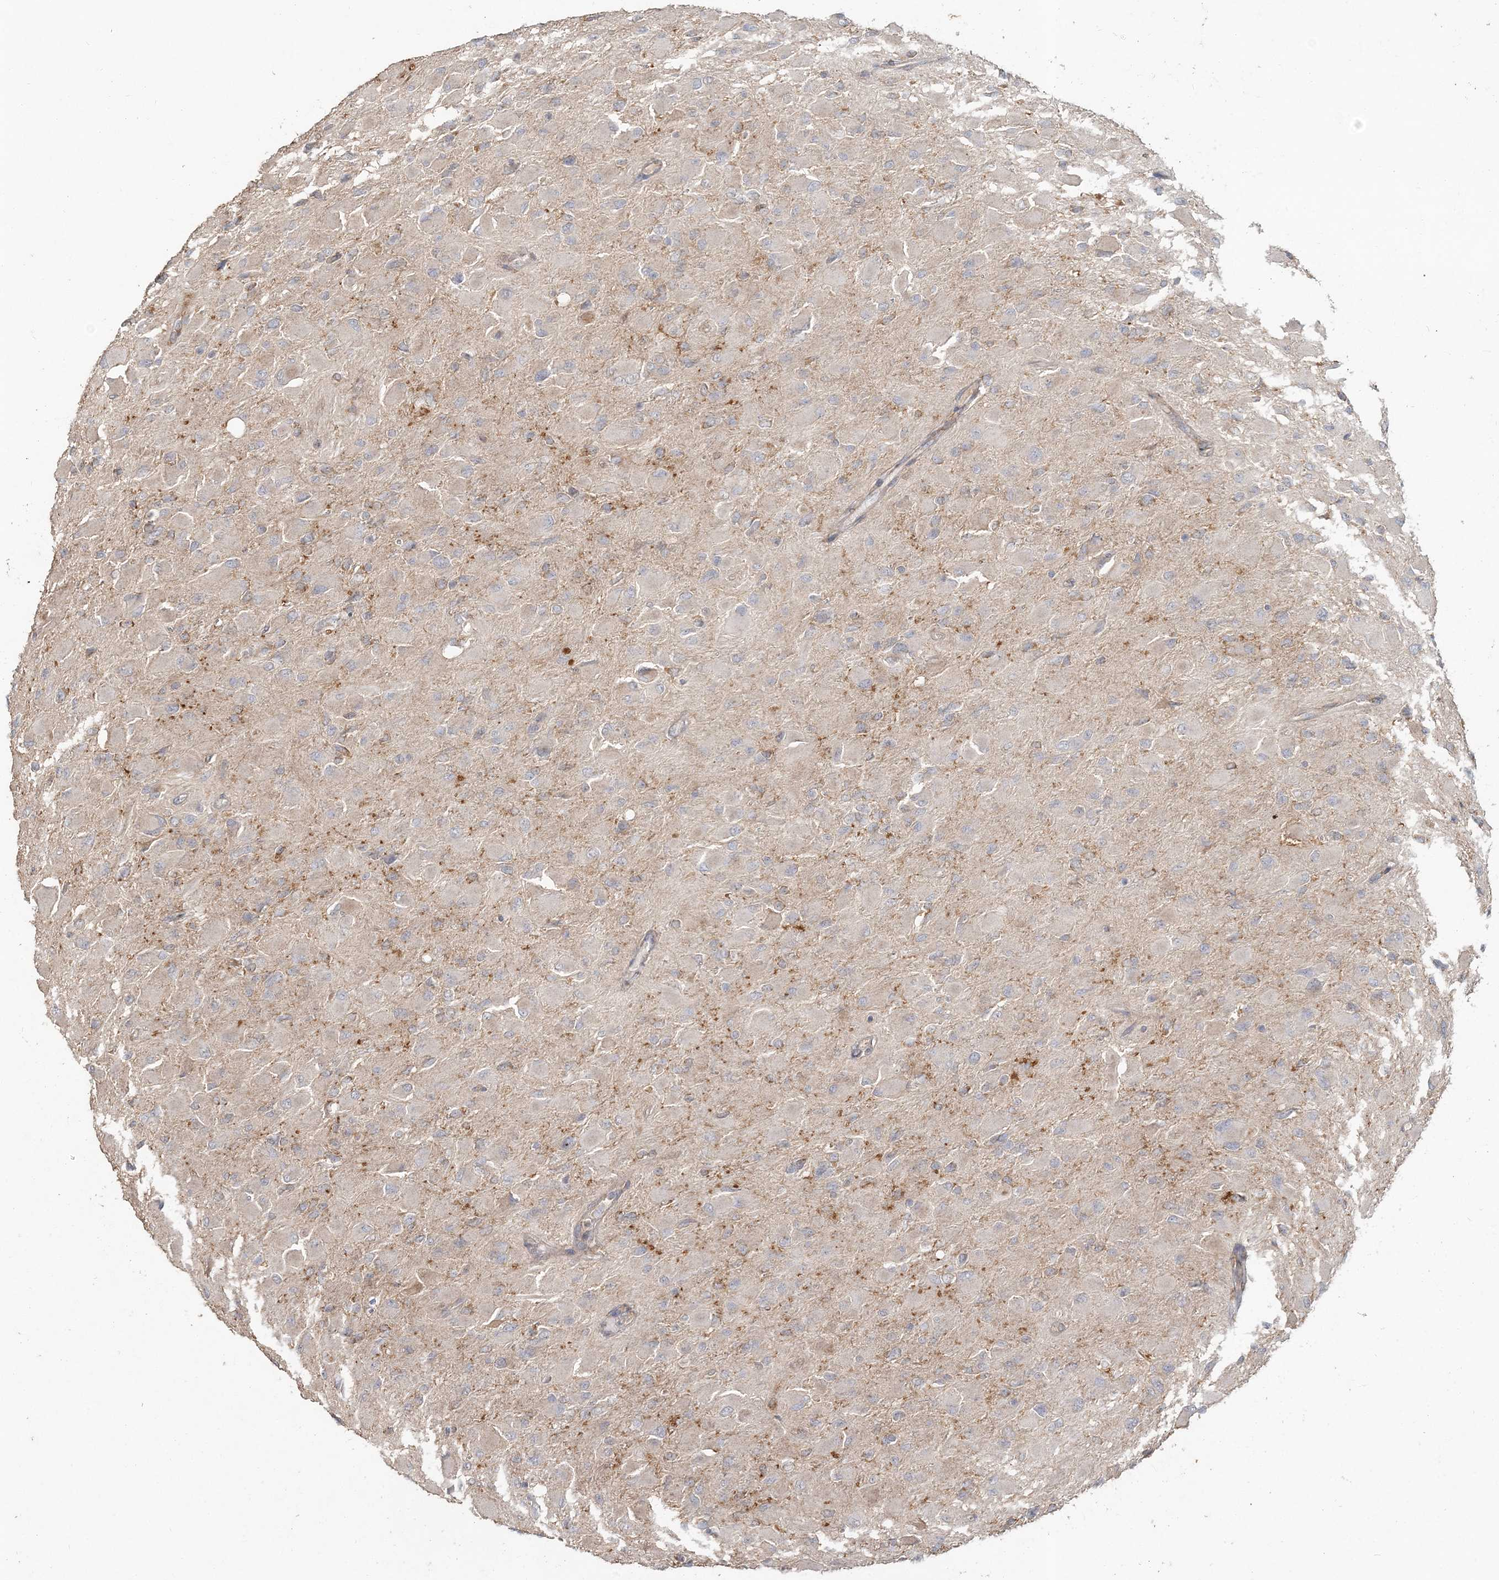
{"staining": {"intensity": "negative", "quantity": "none", "location": "none"}, "tissue": "glioma", "cell_type": "Tumor cells", "image_type": "cancer", "snomed": [{"axis": "morphology", "description": "Glioma, malignant, High grade"}, {"axis": "topography", "description": "Cerebral cortex"}], "caption": "Image shows no significant protein positivity in tumor cells of malignant glioma (high-grade). Brightfield microscopy of immunohistochemistry (IHC) stained with DAB (brown) and hematoxylin (blue), captured at high magnification.", "gene": "RAB14", "patient": {"sex": "female", "age": 36}}